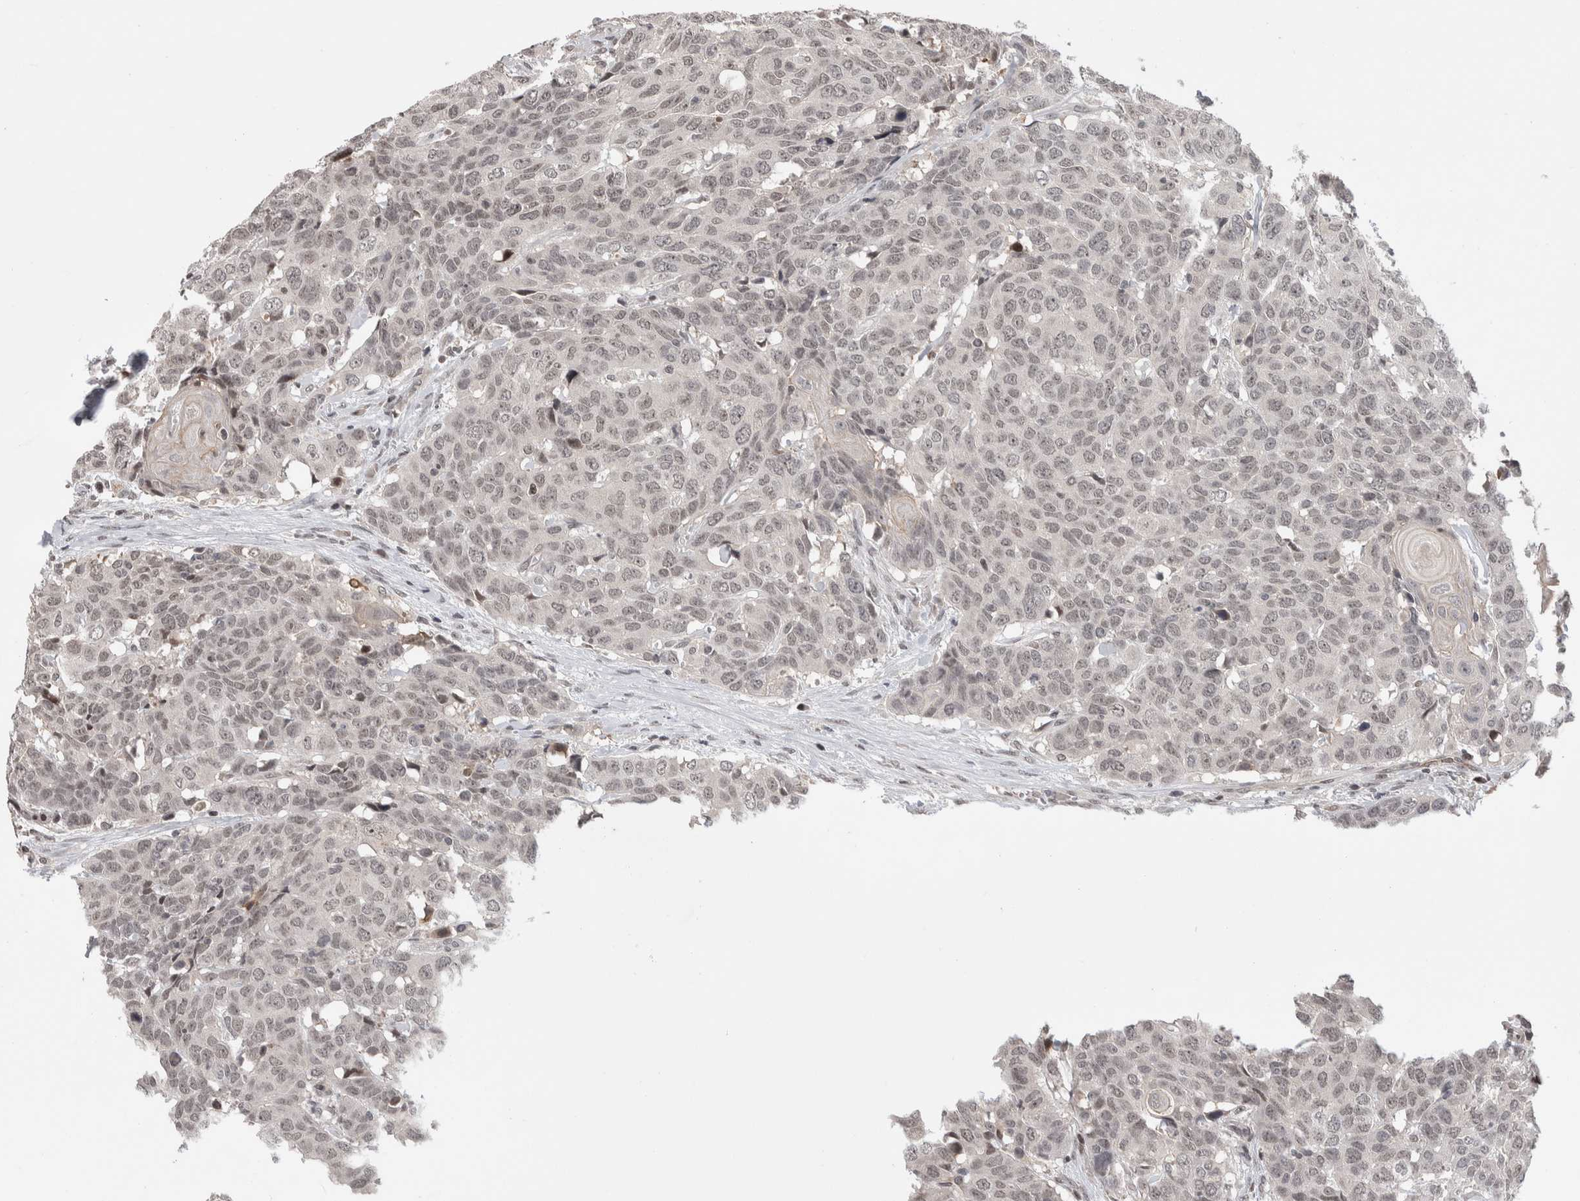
{"staining": {"intensity": "weak", "quantity": ">75%", "location": "nuclear"}, "tissue": "head and neck cancer", "cell_type": "Tumor cells", "image_type": "cancer", "snomed": [{"axis": "morphology", "description": "Squamous cell carcinoma, NOS"}, {"axis": "topography", "description": "Head-Neck"}], "caption": "IHC (DAB (3,3'-diaminobenzidine)) staining of human head and neck cancer exhibits weak nuclear protein staining in about >75% of tumor cells. Immunohistochemistry stains the protein of interest in brown and the nuclei are stained blue.", "gene": "ZSCAN21", "patient": {"sex": "male", "age": 66}}